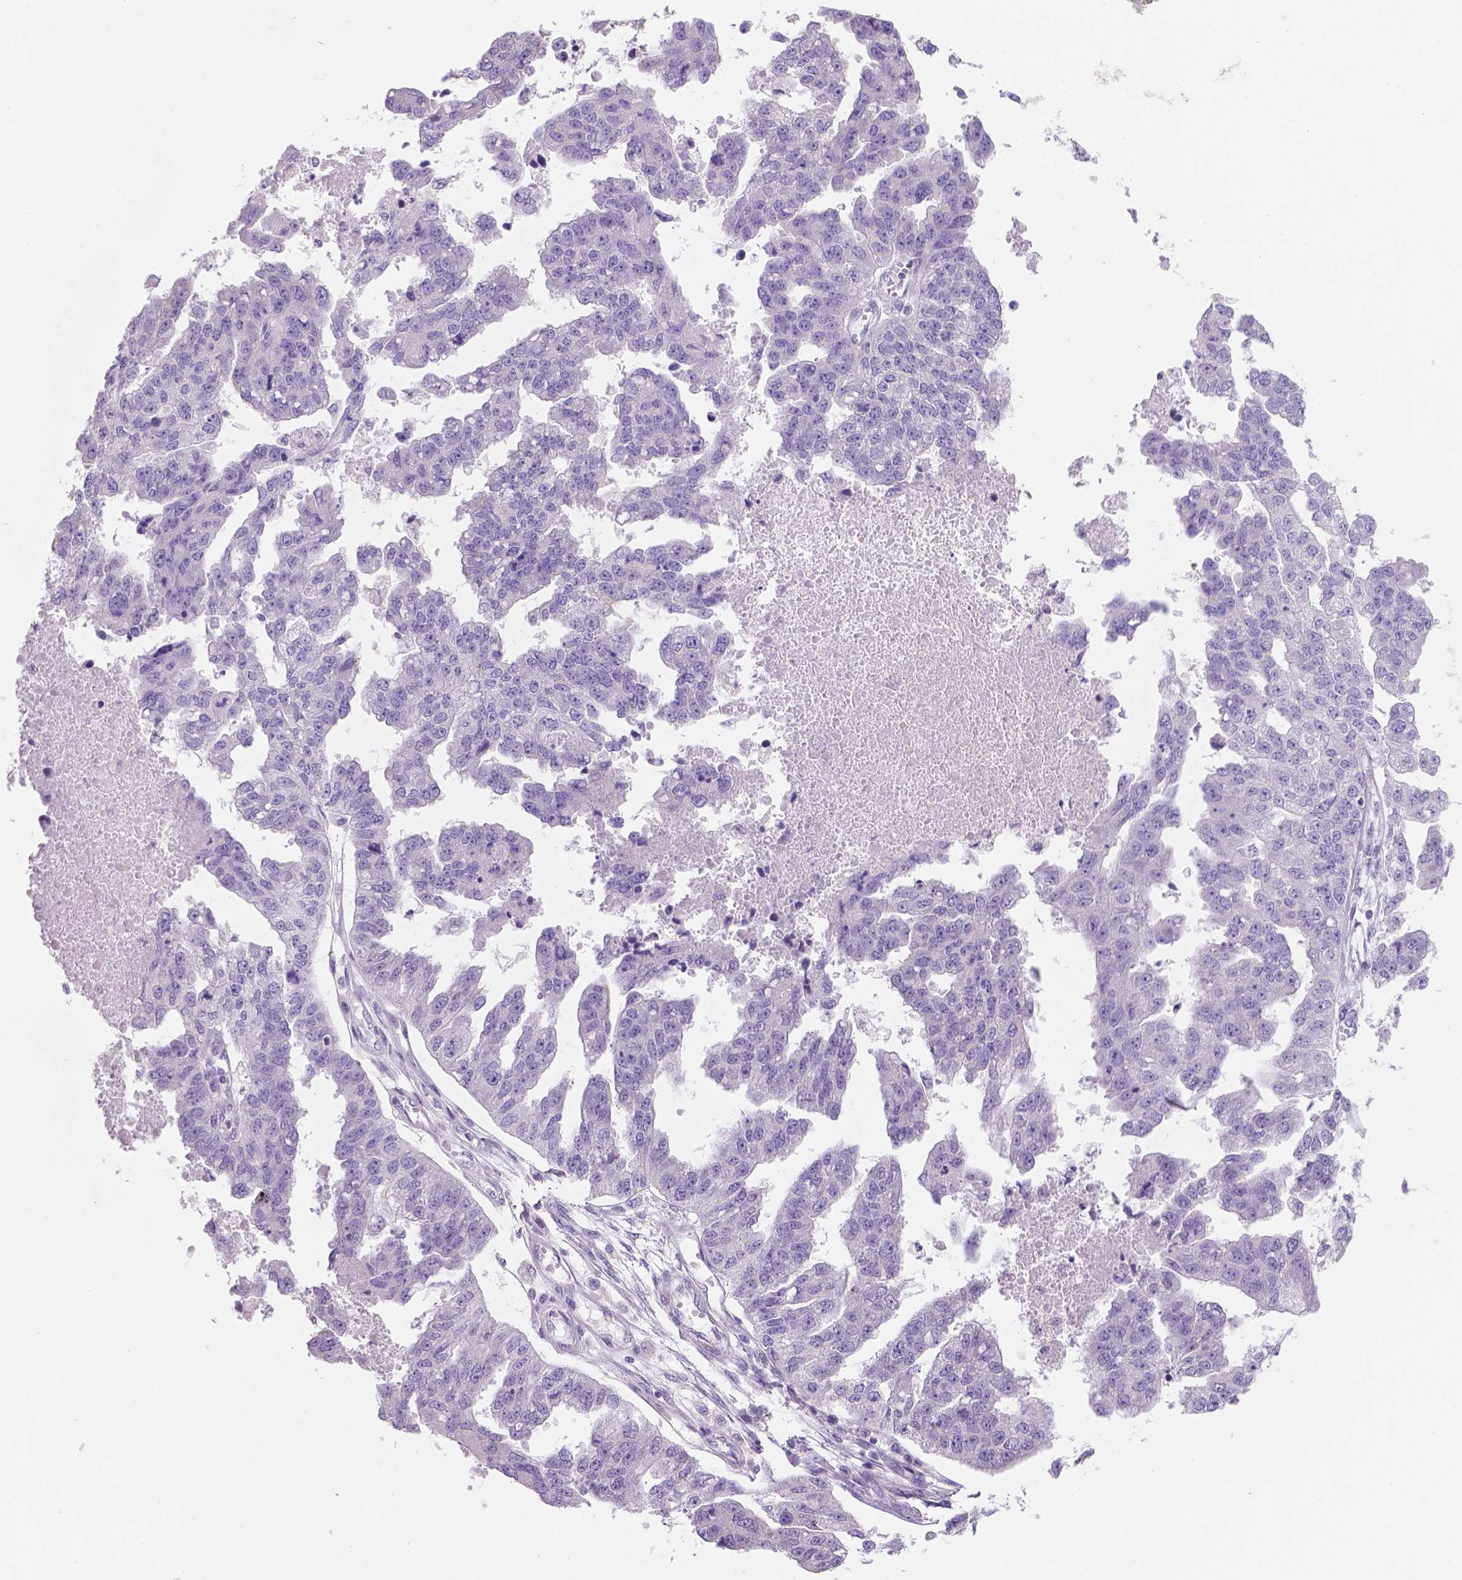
{"staining": {"intensity": "negative", "quantity": "none", "location": "none"}, "tissue": "ovarian cancer", "cell_type": "Tumor cells", "image_type": "cancer", "snomed": [{"axis": "morphology", "description": "Cystadenocarcinoma, serous, NOS"}, {"axis": "topography", "description": "Ovary"}], "caption": "IHC micrograph of serous cystadenocarcinoma (ovarian) stained for a protein (brown), which reveals no staining in tumor cells.", "gene": "SBSN", "patient": {"sex": "female", "age": 58}}